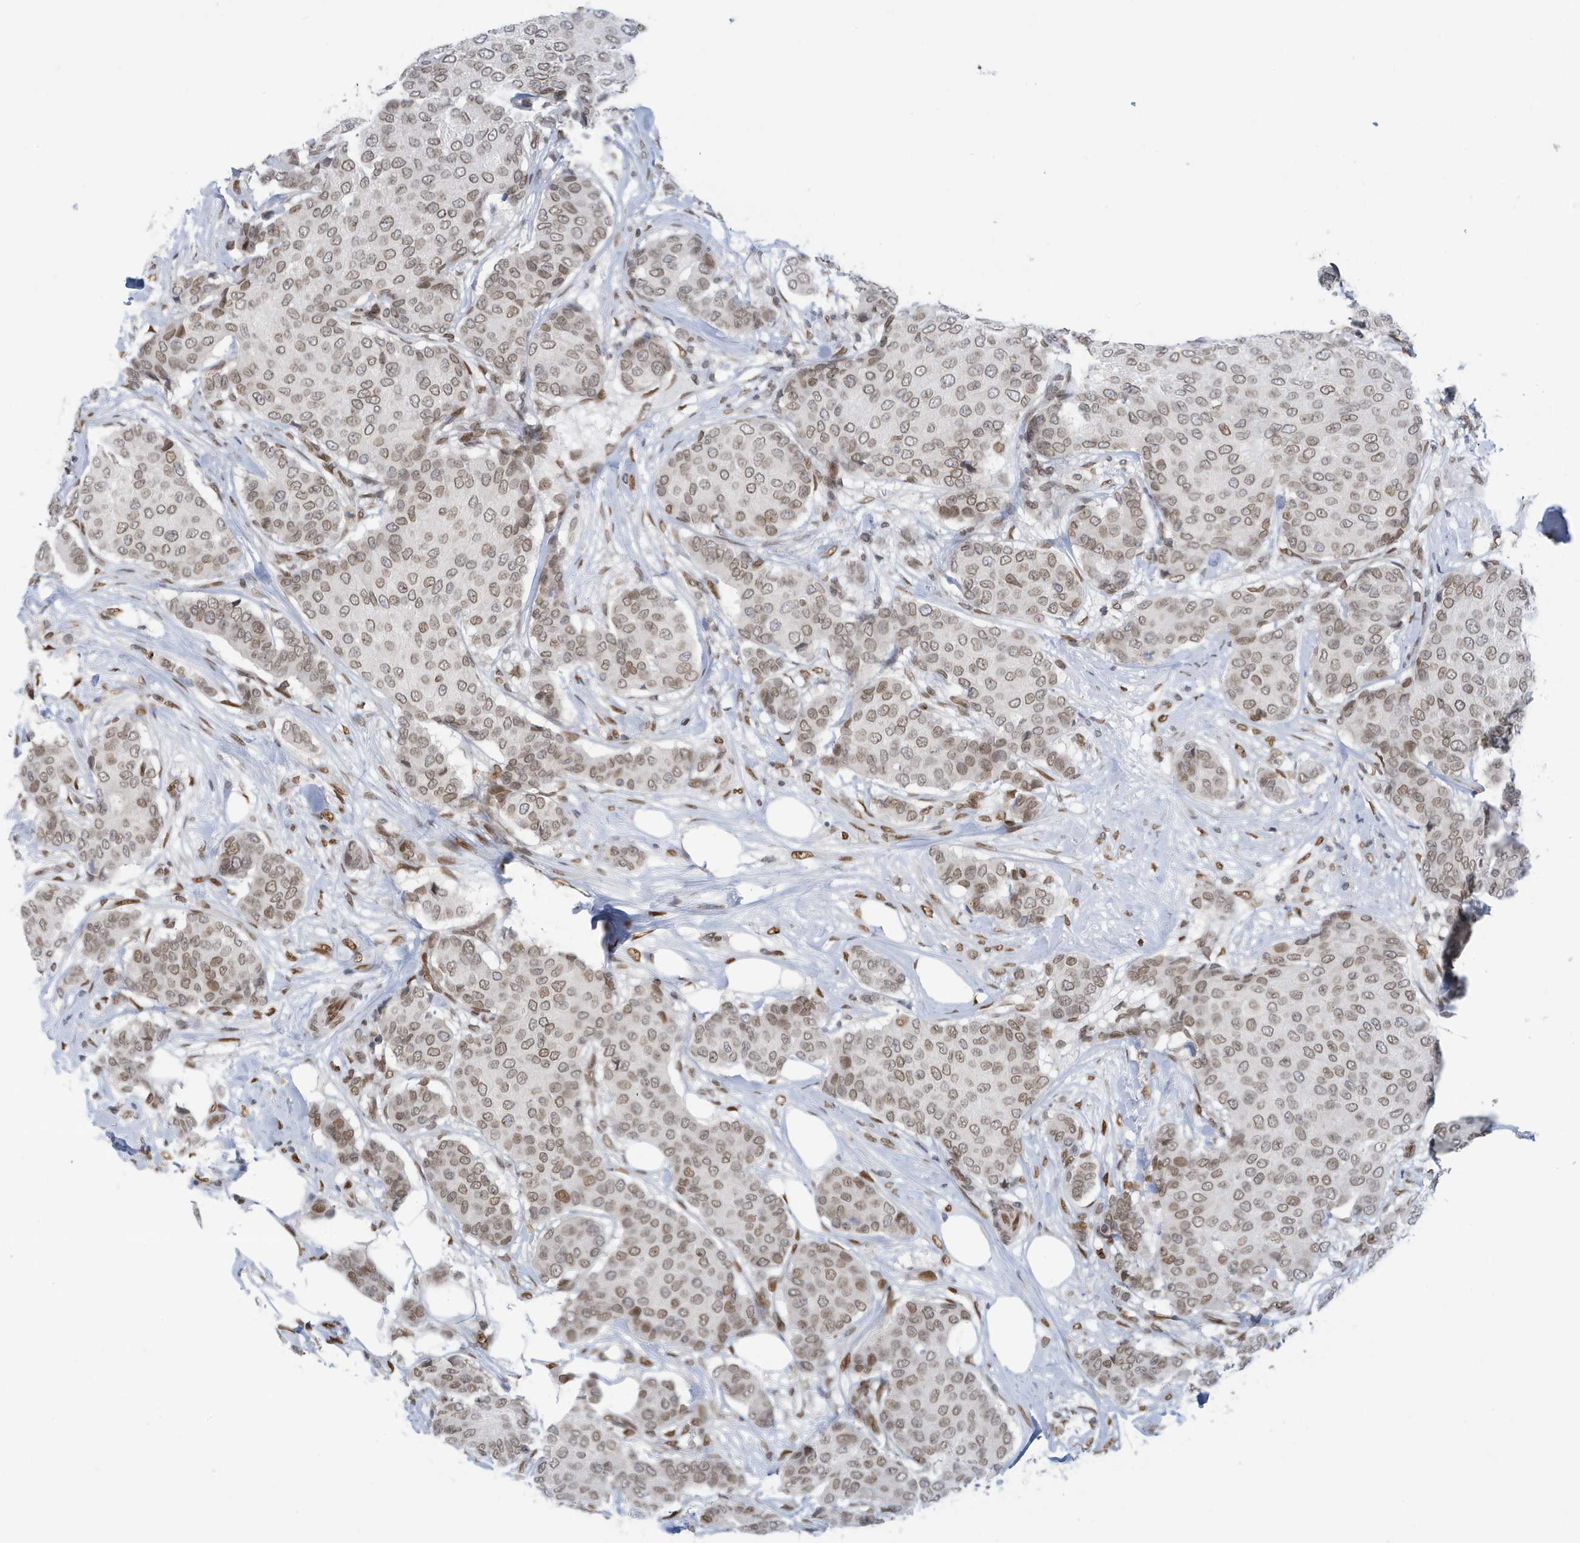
{"staining": {"intensity": "moderate", "quantity": ">75%", "location": "nuclear"}, "tissue": "breast cancer", "cell_type": "Tumor cells", "image_type": "cancer", "snomed": [{"axis": "morphology", "description": "Duct carcinoma"}, {"axis": "topography", "description": "Breast"}], "caption": "Tumor cells display medium levels of moderate nuclear expression in approximately >75% of cells in infiltrating ductal carcinoma (breast). (IHC, brightfield microscopy, high magnification).", "gene": "PCYT1A", "patient": {"sex": "female", "age": 75}}